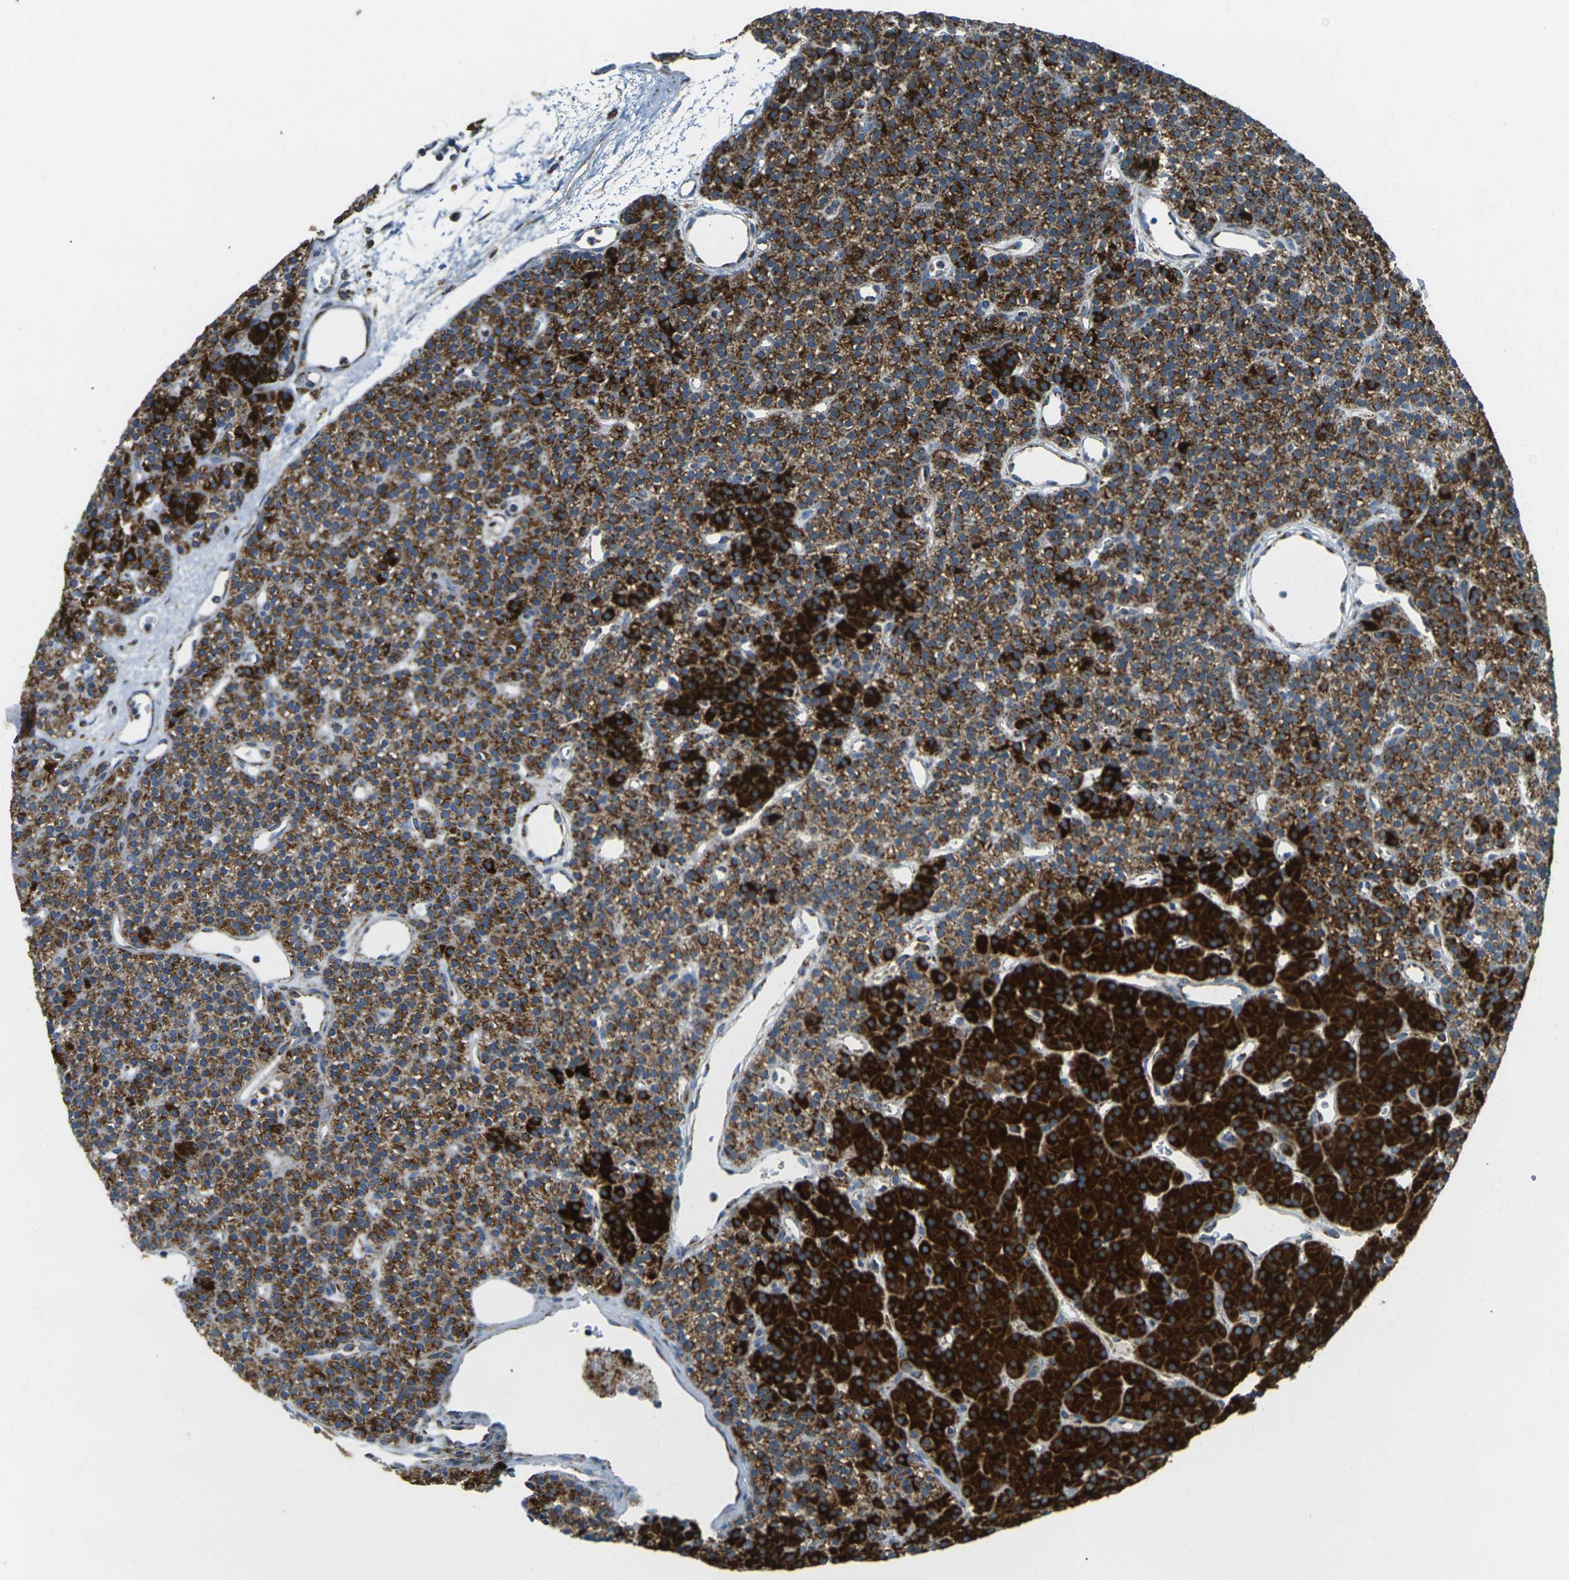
{"staining": {"intensity": "strong", "quantity": ">75%", "location": "cytoplasmic/membranous"}, "tissue": "parathyroid gland", "cell_type": "Glandular cells", "image_type": "normal", "snomed": [{"axis": "morphology", "description": "Normal tissue, NOS"}, {"axis": "morphology", "description": "Hyperplasia, NOS"}, {"axis": "topography", "description": "Parathyroid gland"}], "caption": "An immunohistochemistry (IHC) image of normal tissue is shown. Protein staining in brown highlights strong cytoplasmic/membranous positivity in parathyroid gland within glandular cells.", "gene": "CYB5R1", "patient": {"sex": "male", "age": 44}}